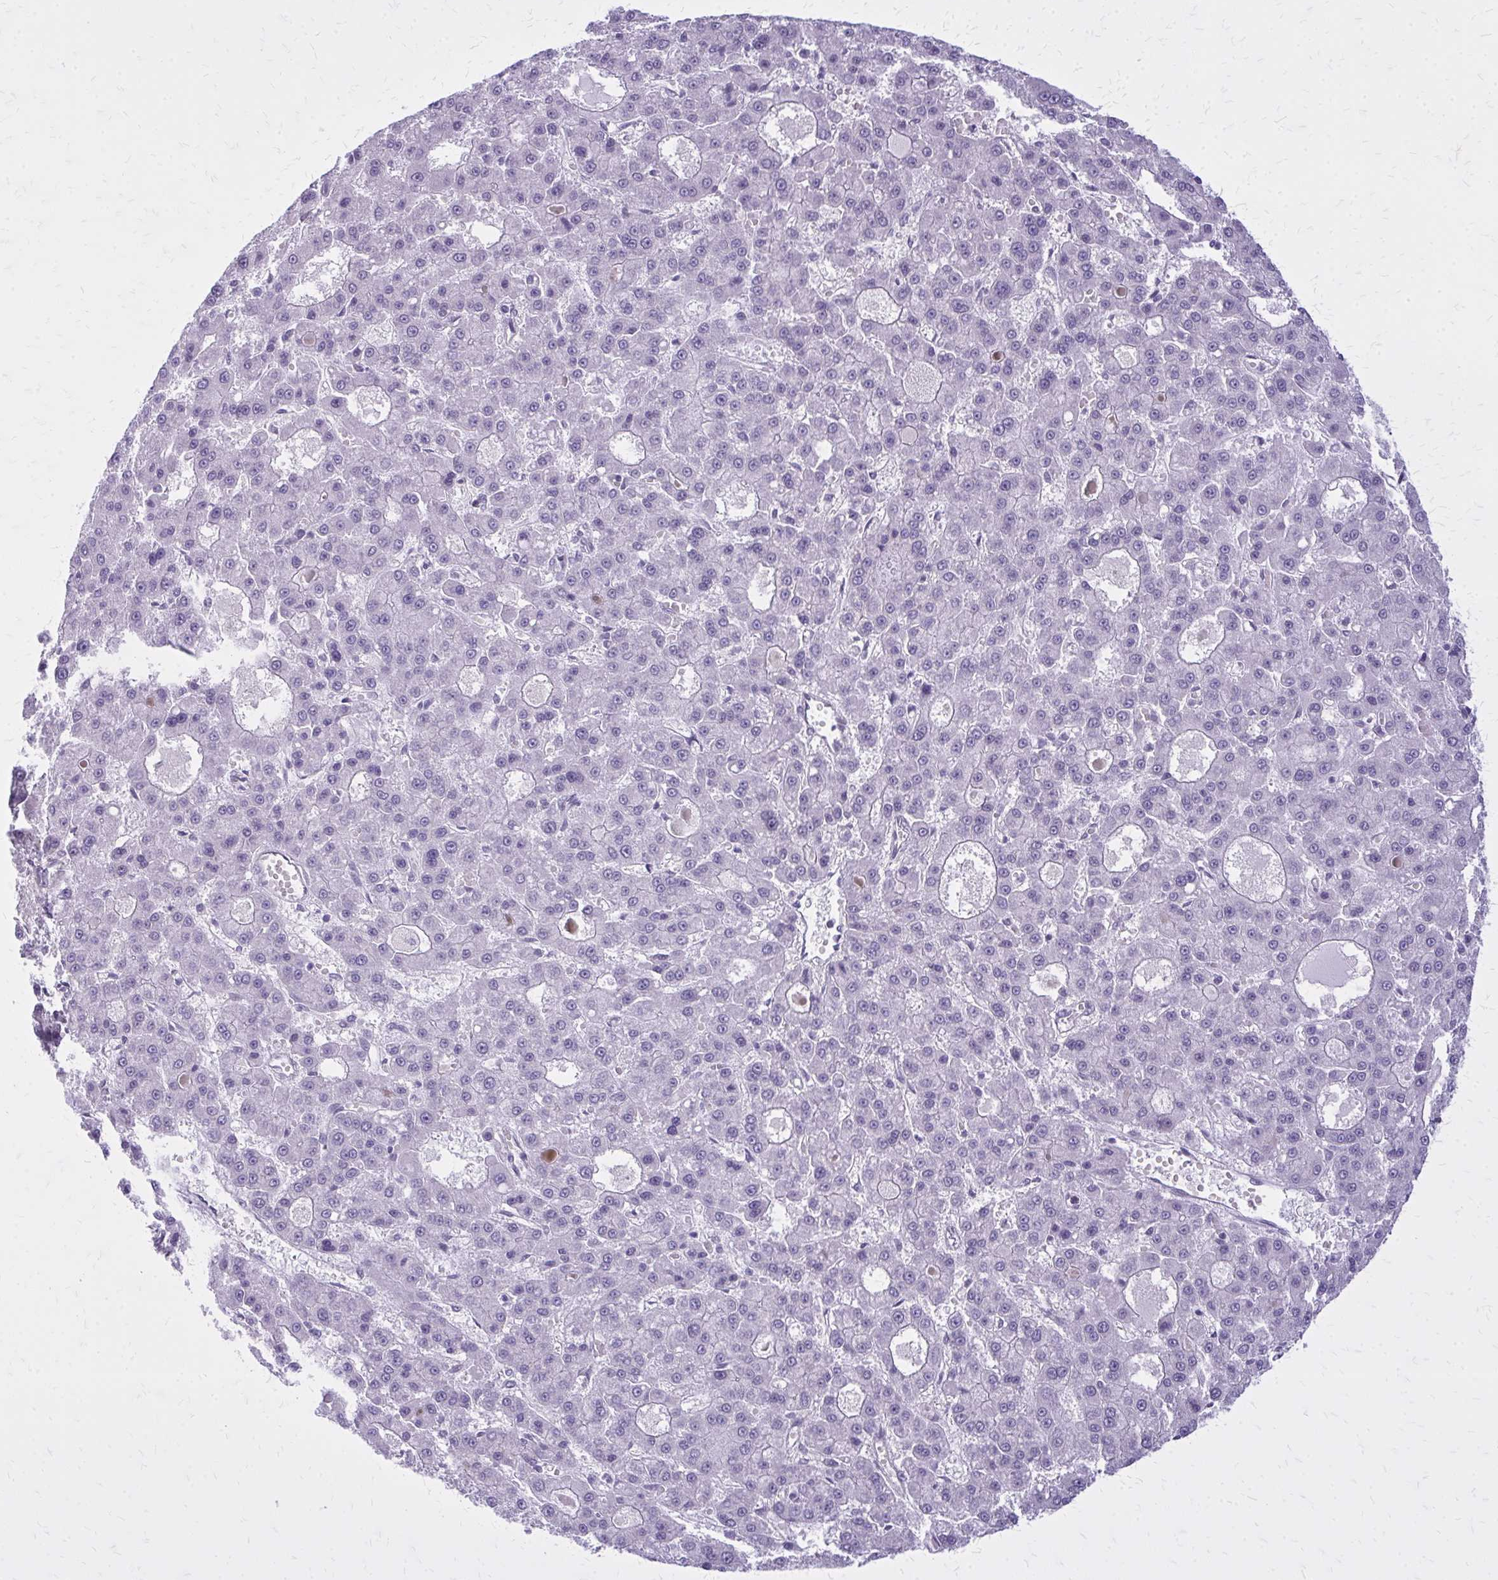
{"staining": {"intensity": "negative", "quantity": "none", "location": "none"}, "tissue": "liver cancer", "cell_type": "Tumor cells", "image_type": "cancer", "snomed": [{"axis": "morphology", "description": "Carcinoma, Hepatocellular, NOS"}, {"axis": "topography", "description": "Liver"}], "caption": "Hepatocellular carcinoma (liver) was stained to show a protein in brown. There is no significant expression in tumor cells.", "gene": "PLCB1", "patient": {"sex": "male", "age": 70}}